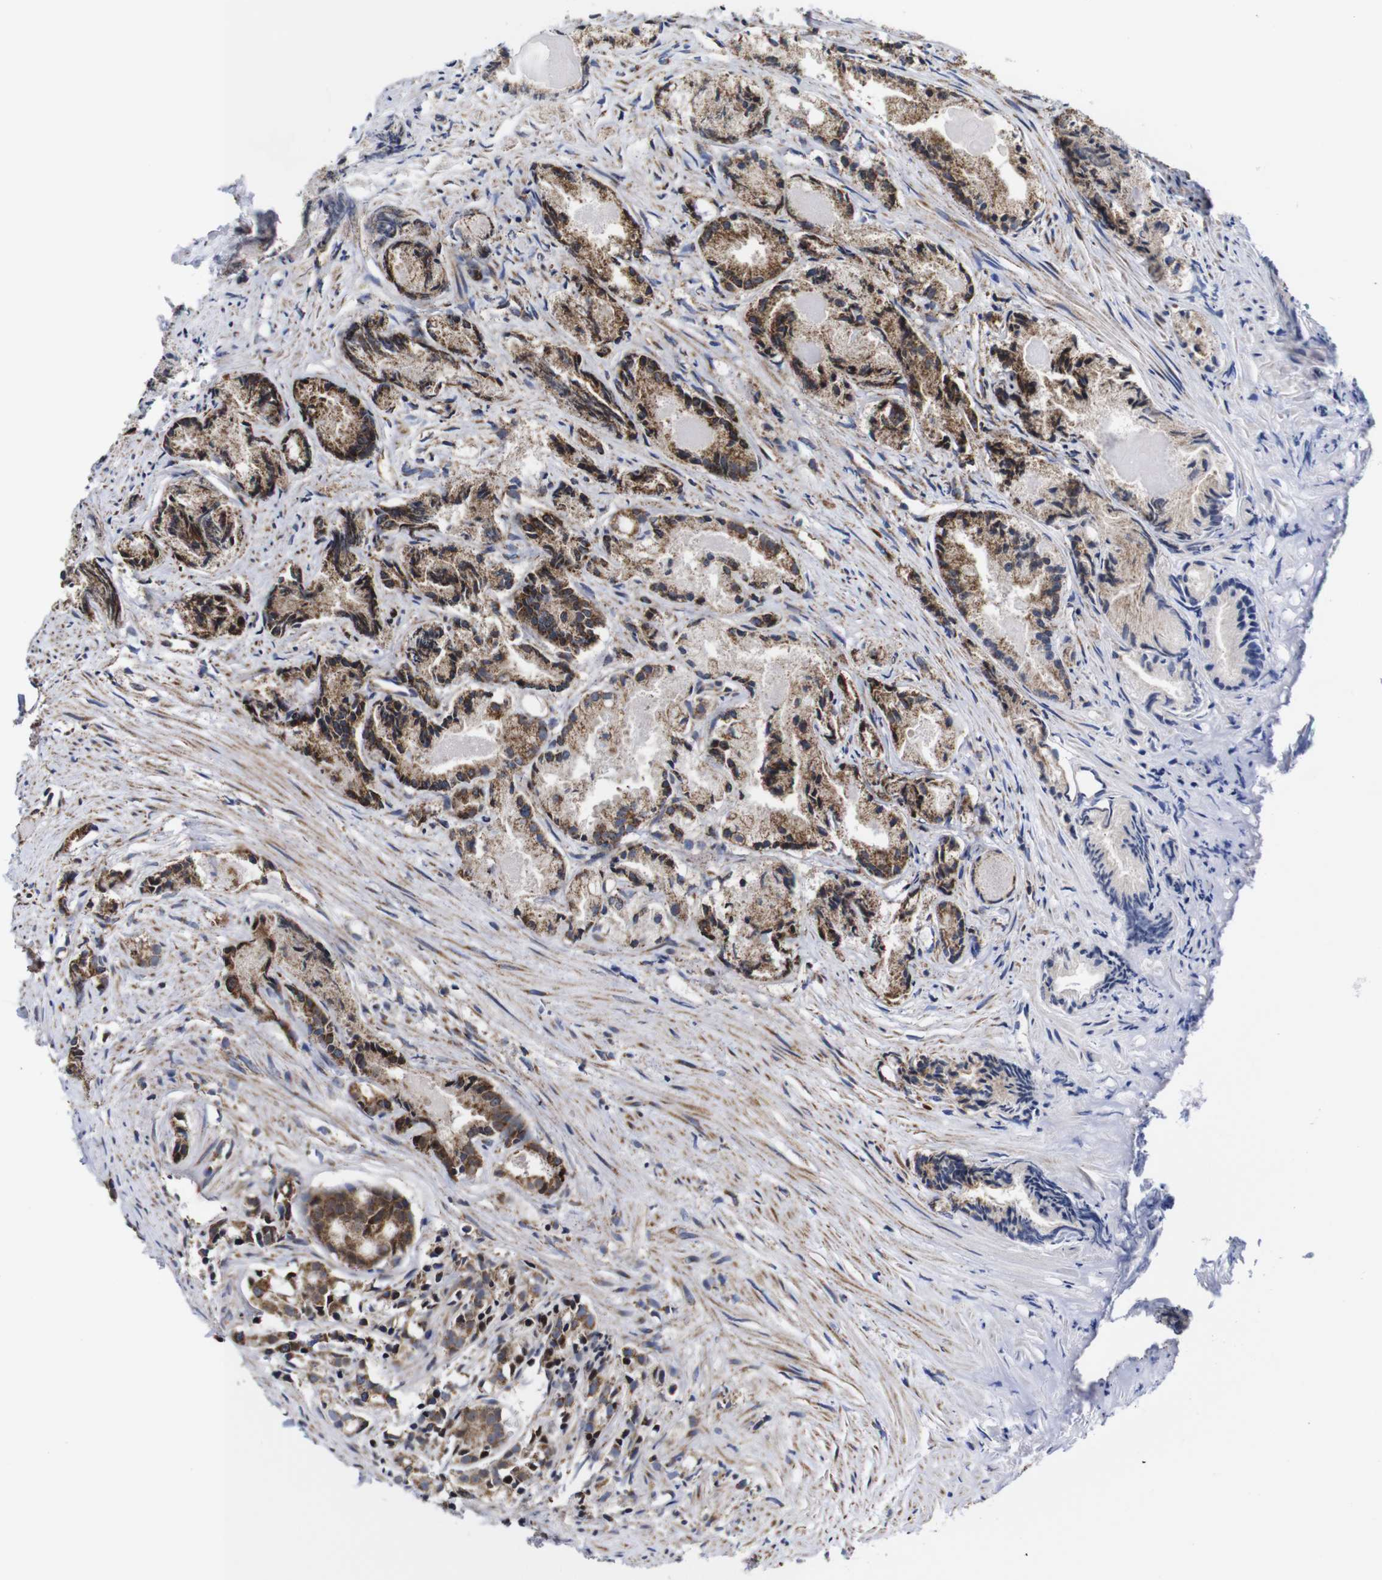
{"staining": {"intensity": "moderate", "quantity": ">75%", "location": "cytoplasmic/membranous"}, "tissue": "prostate cancer", "cell_type": "Tumor cells", "image_type": "cancer", "snomed": [{"axis": "morphology", "description": "Adenocarcinoma, Low grade"}, {"axis": "topography", "description": "Prostate"}], "caption": "Immunohistochemical staining of human adenocarcinoma (low-grade) (prostate) reveals medium levels of moderate cytoplasmic/membranous protein staining in approximately >75% of tumor cells.", "gene": "C17orf80", "patient": {"sex": "male", "age": 72}}